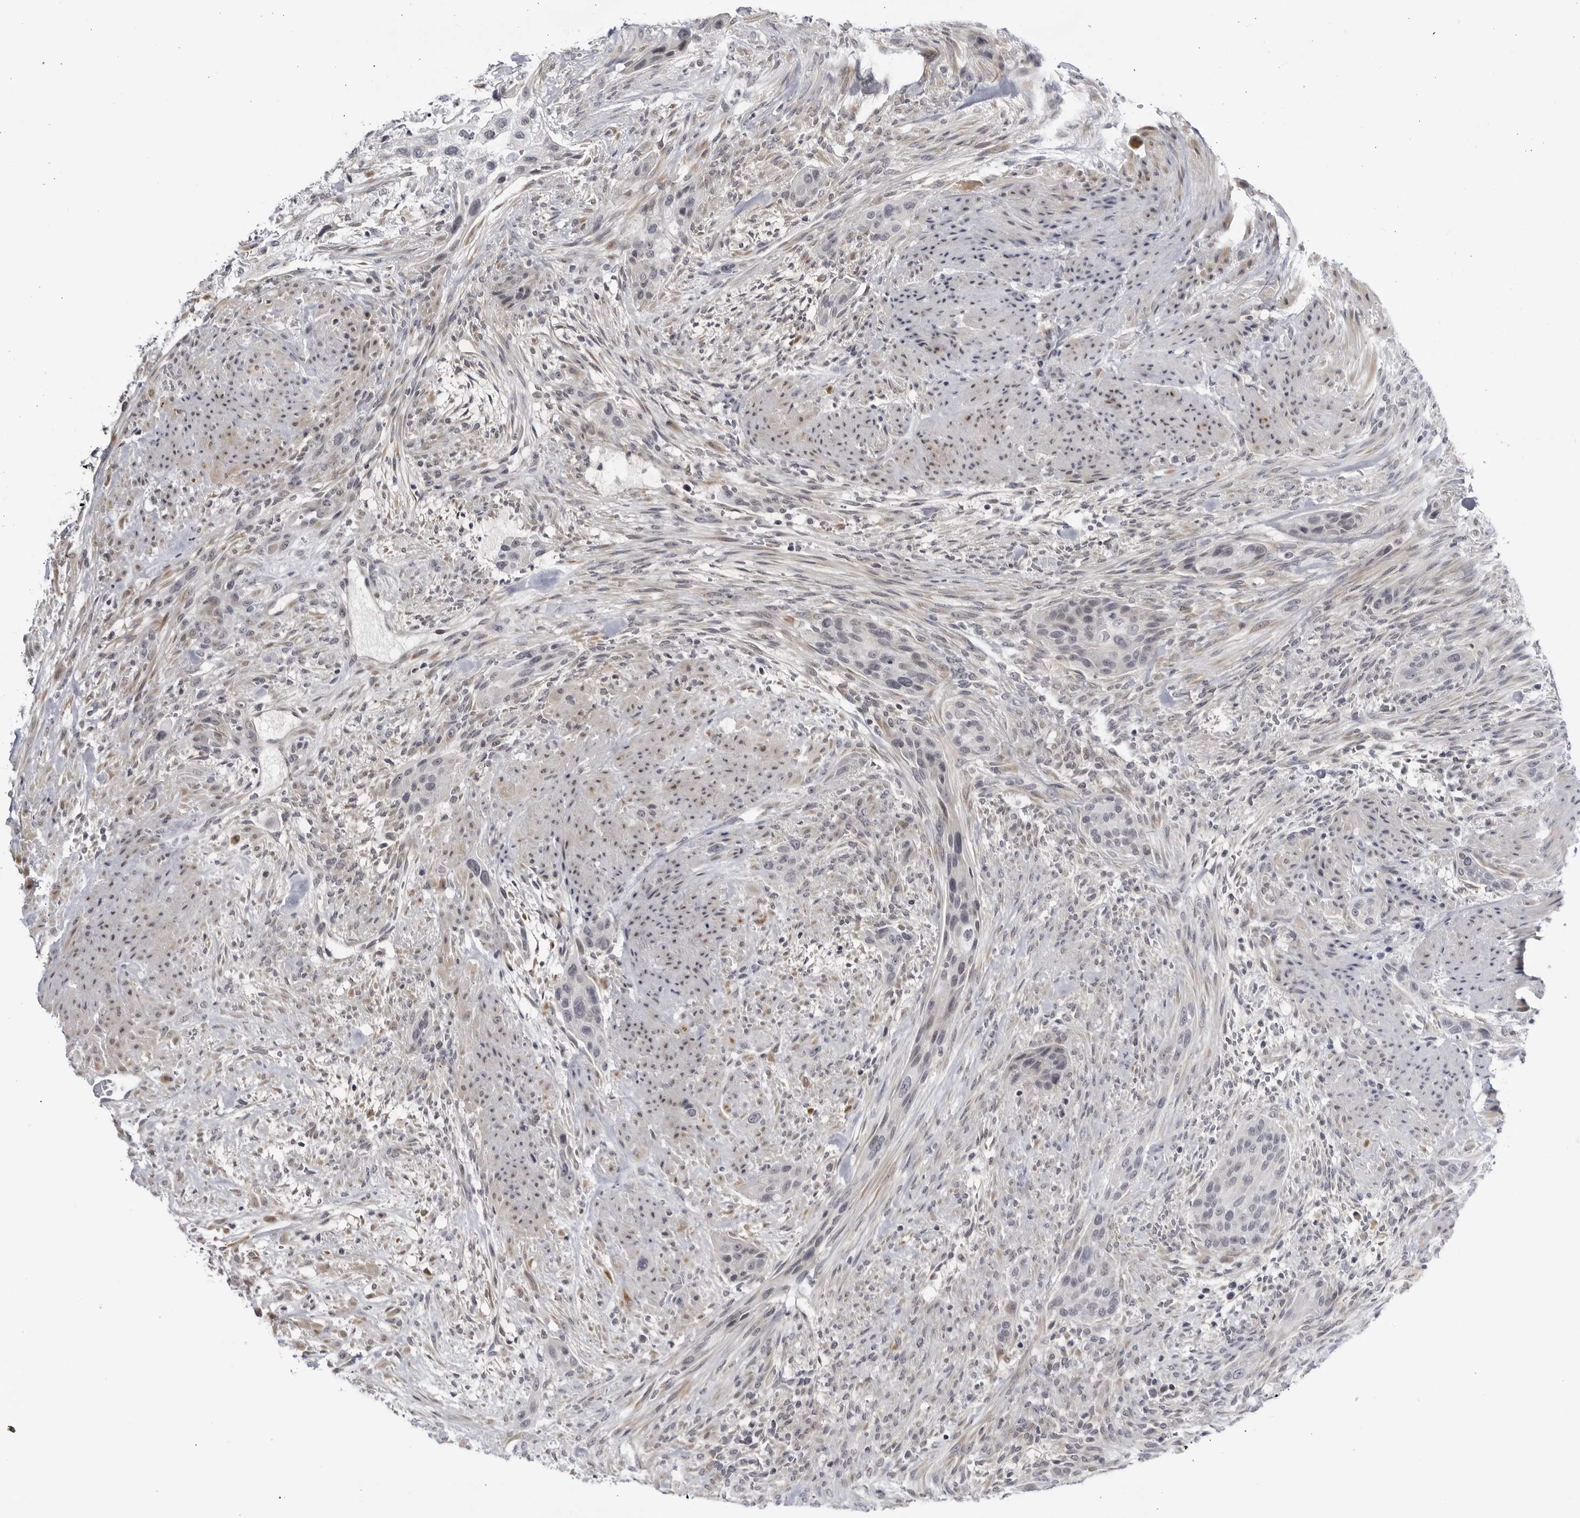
{"staining": {"intensity": "negative", "quantity": "none", "location": "none"}, "tissue": "urothelial cancer", "cell_type": "Tumor cells", "image_type": "cancer", "snomed": [{"axis": "morphology", "description": "Urothelial carcinoma, High grade"}, {"axis": "topography", "description": "Urinary bladder"}], "caption": "A photomicrograph of urothelial carcinoma (high-grade) stained for a protein reveals no brown staining in tumor cells.", "gene": "CNBD1", "patient": {"sex": "male", "age": 35}}